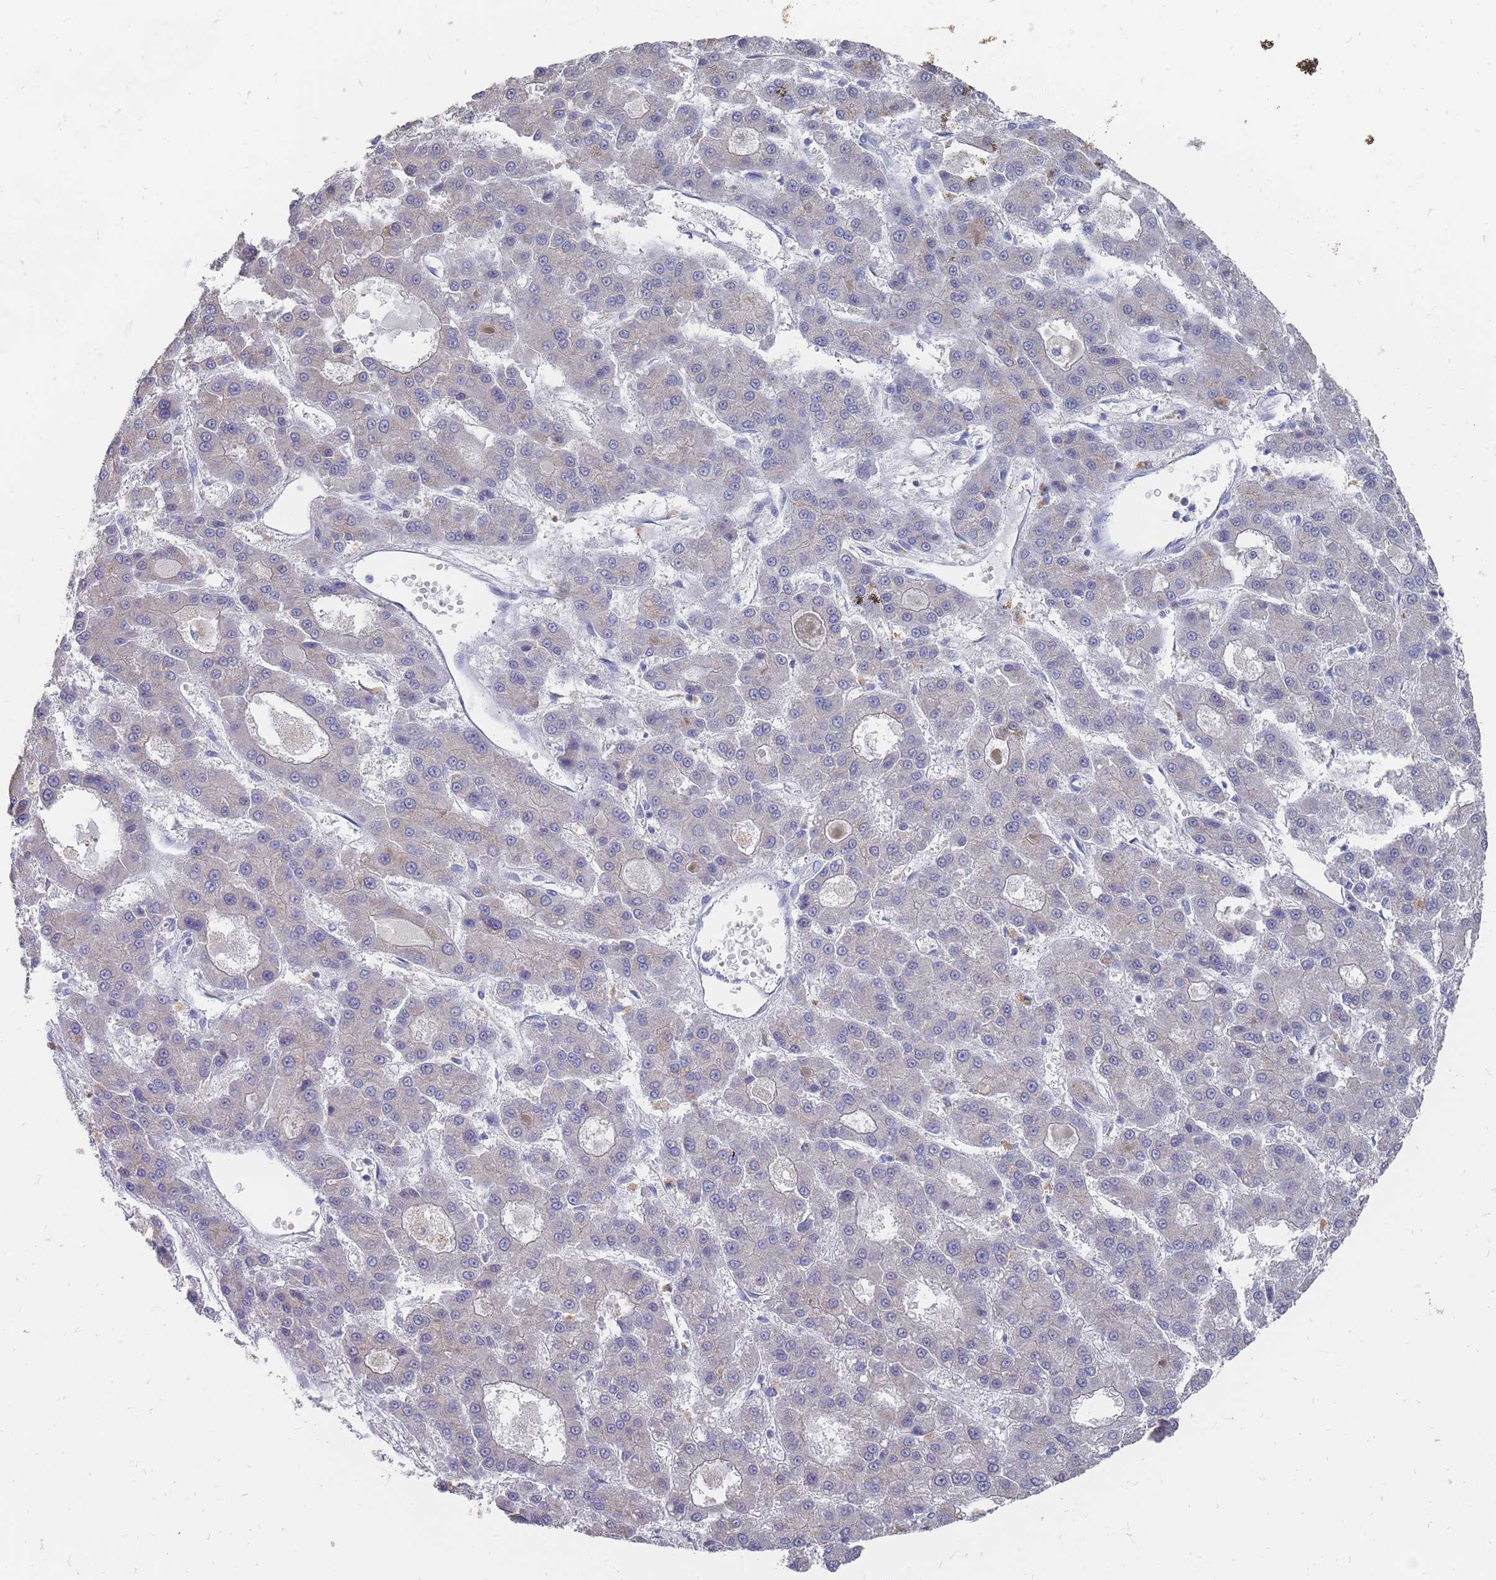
{"staining": {"intensity": "moderate", "quantity": "25%-75%", "location": "cytoplasmic/membranous"}, "tissue": "liver cancer", "cell_type": "Tumor cells", "image_type": "cancer", "snomed": [{"axis": "morphology", "description": "Carcinoma, Hepatocellular, NOS"}, {"axis": "topography", "description": "Liver"}], "caption": "This photomicrograph reveals immunohistochemistry (IHC) staining of liver cancer, with medium moderate cytoplasmic/membranous positivity in approximately 25%-75% of tumor cells.", "gene": "OTULINL", "patient": {"sex": "male", "age": 70}}